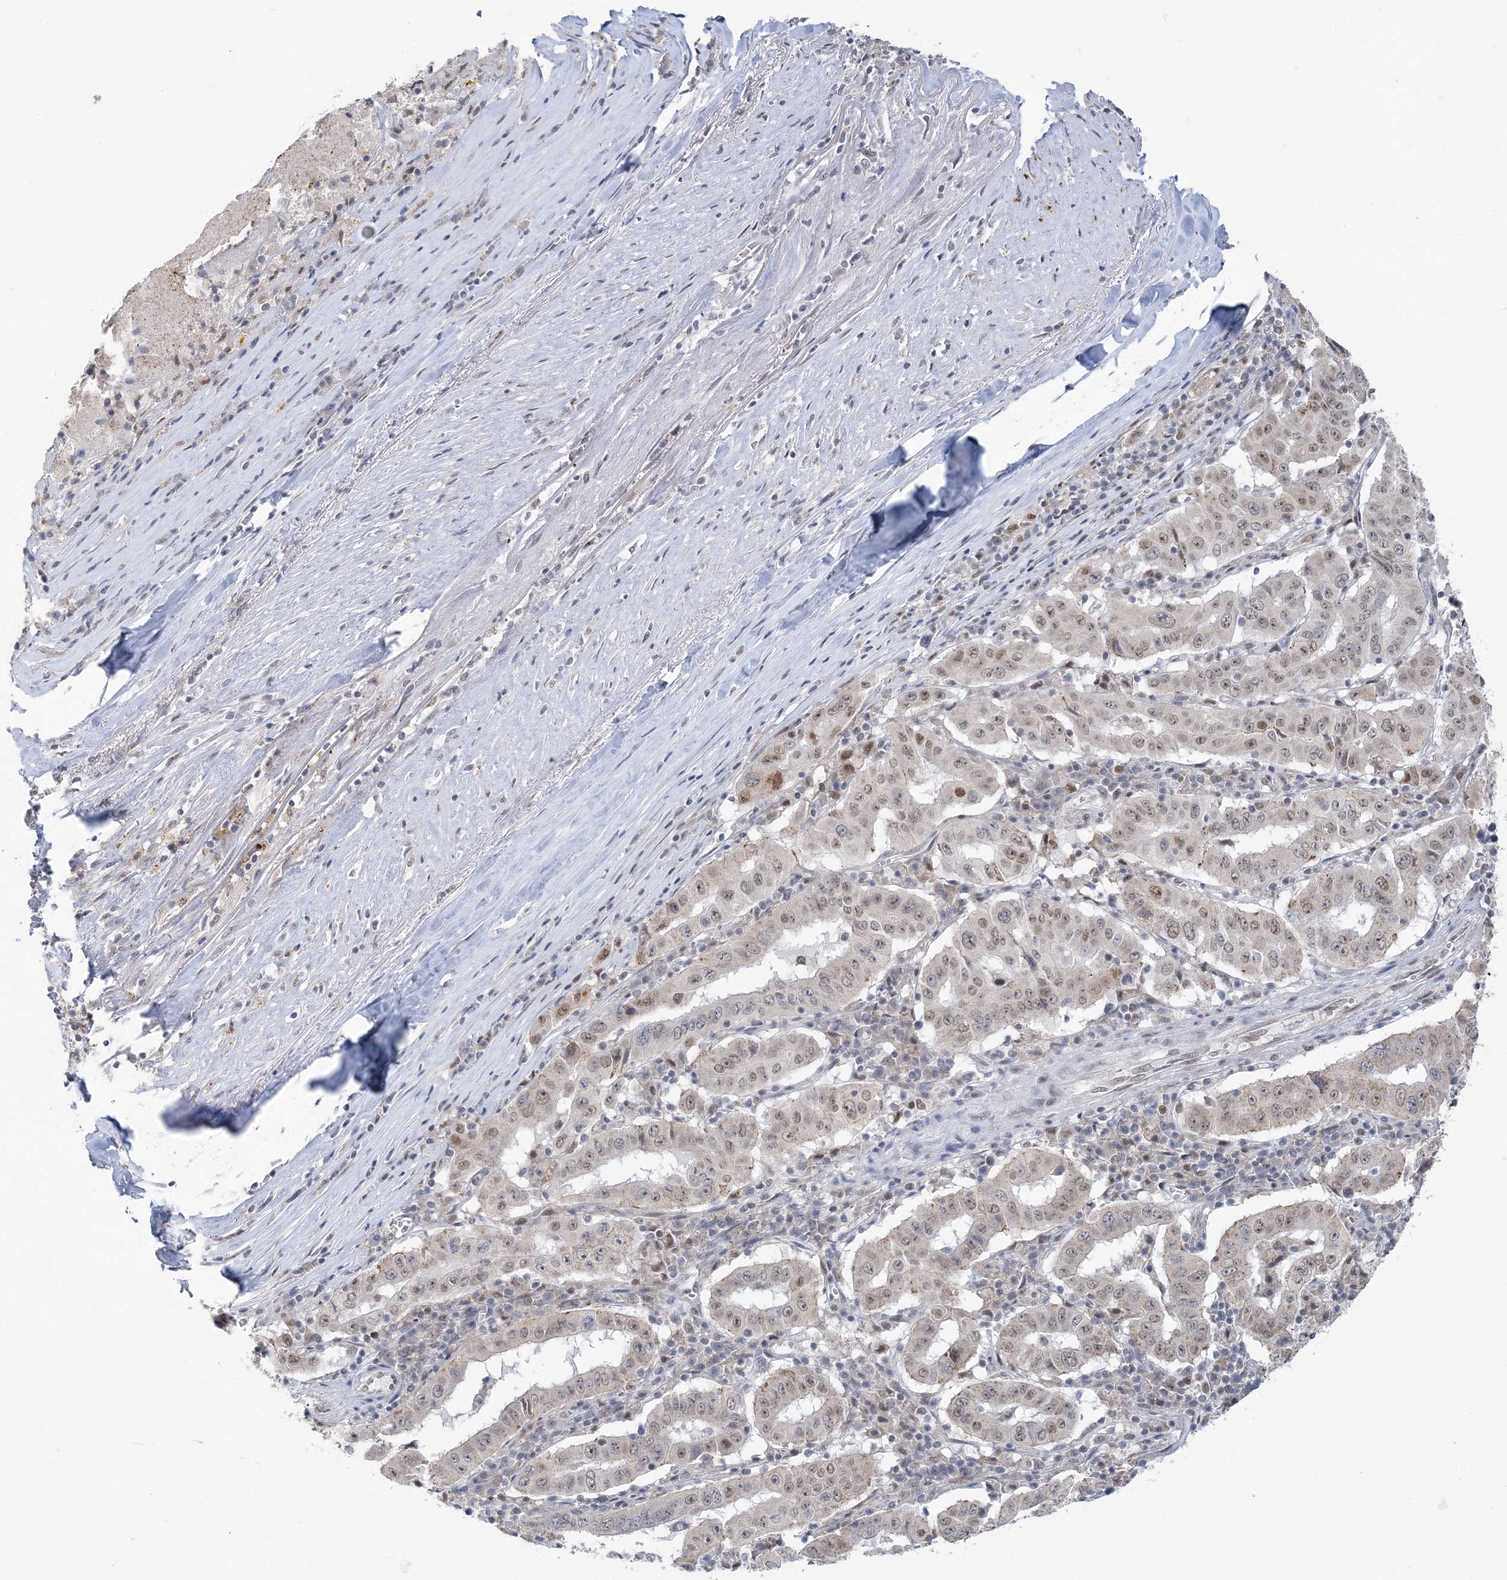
{"staining": {"intensity": "weak", "quantity": "25%-75%", "location": "cytoplasmic/membranous,nuclear"}, "tissue": "pancreatic cancer", "cell_type": "Tumor cells", "image_type": "cancer", "snomed": [{"axis": "morphology", "description": "Adenocarcinoma, NOS"}, {"axis": "topography", "description": "Pancreas"}], "caption": "This micrograph reveals immunohistochemistry staining of adenocarcinoma (pancreatic), with low weak cytoplasmic/membranous and nuclear positivity in about 25%-75% of tumor cells.", "gene": "ZBTB7A", "patient": {"sex": "male", "age": 63}}